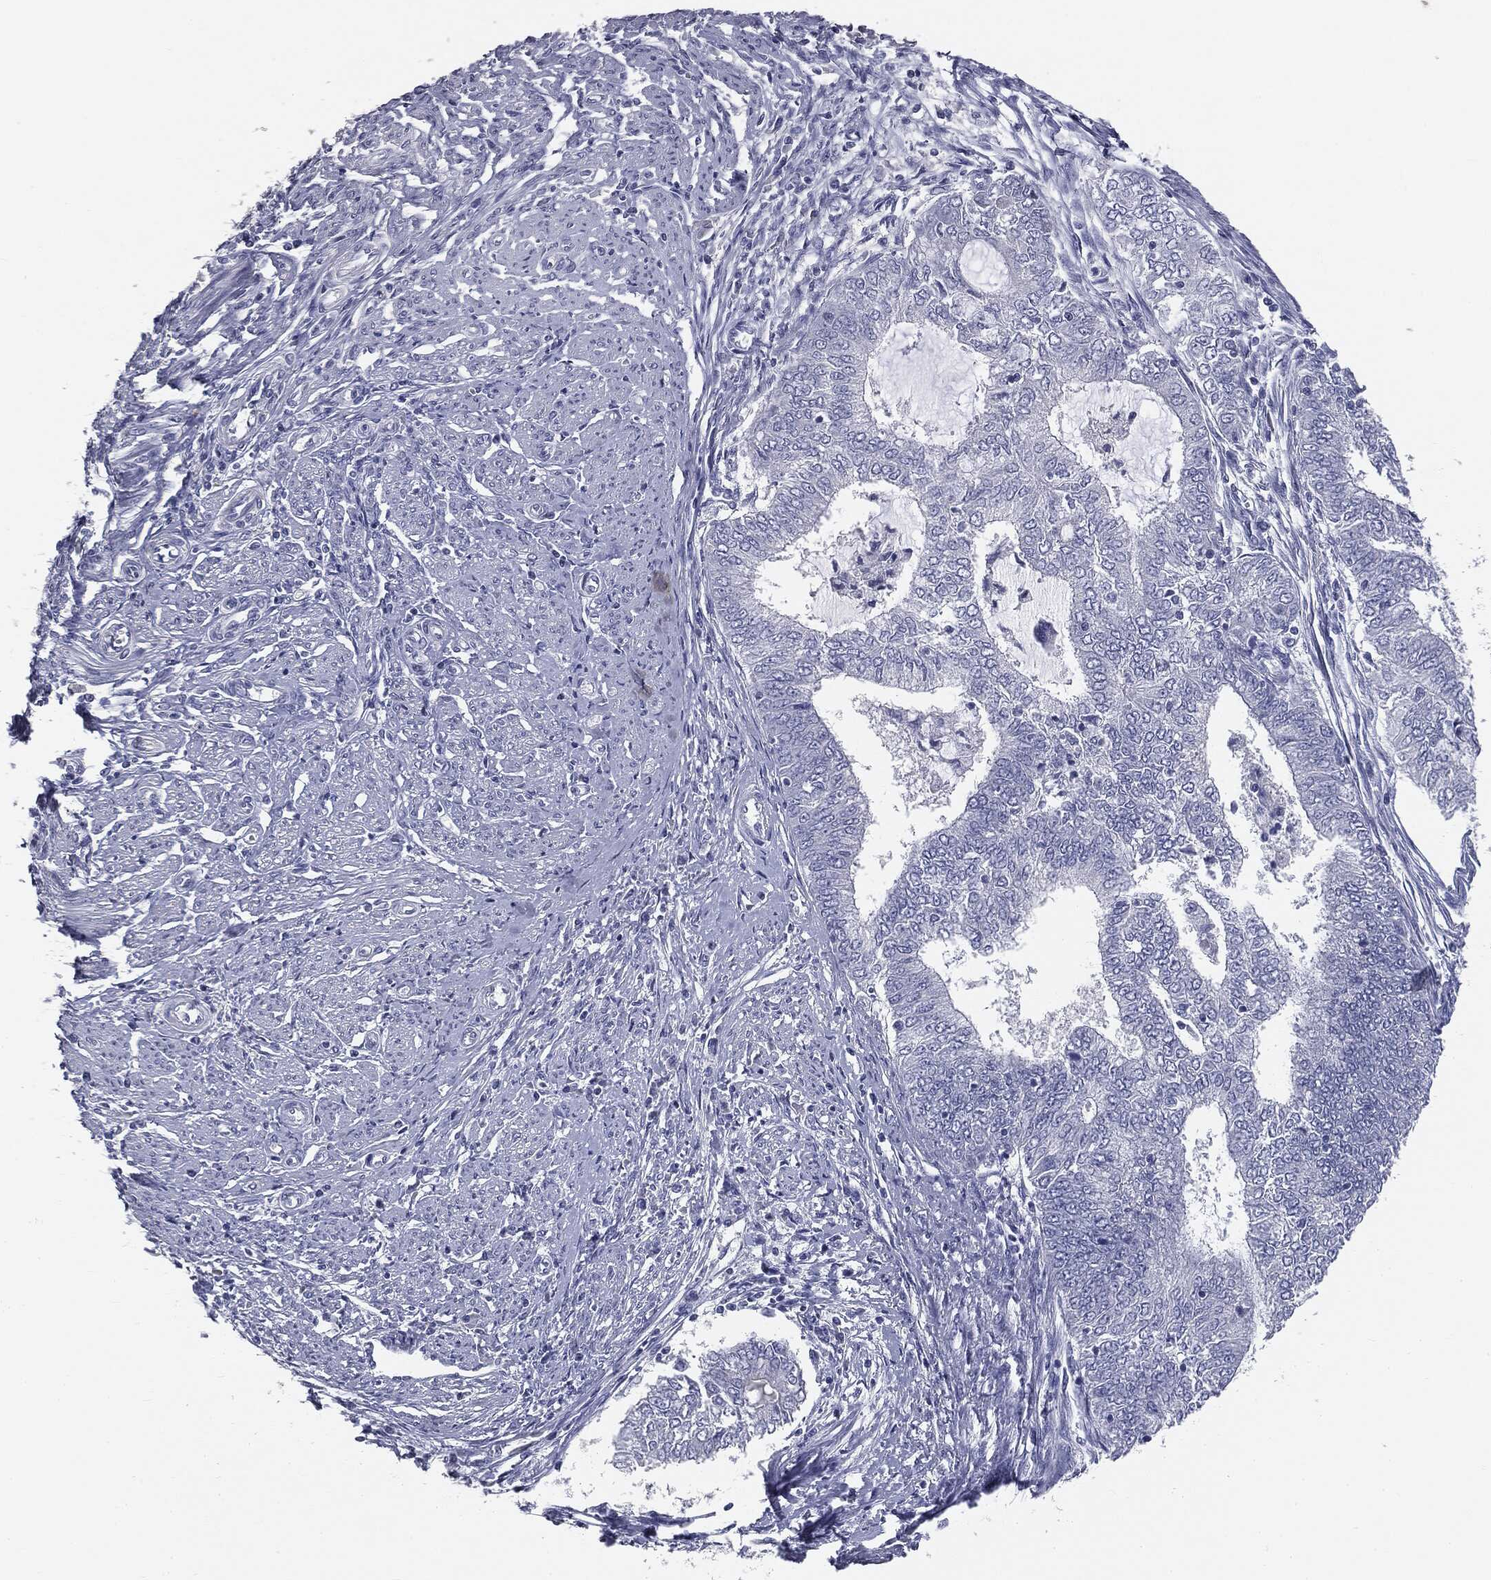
{"staining": {"intensity": "negative", "quantity": "none", "location": "none"}, "tissue": "endometrial cancer", "cell_type": "Tumor cells", "image_type": "cancer", "snomed": [{"axis": "morphology", "description": "Adenocarcinoma, NOS"}, {"axis": "topography", "description": "Endometrium"}], "caption": "This is a image of IHC staining of endometrial cancer, which shows no staining in tumor cells.", "gene": "AFP", "patient": {"sex": "female", "age": 62}}